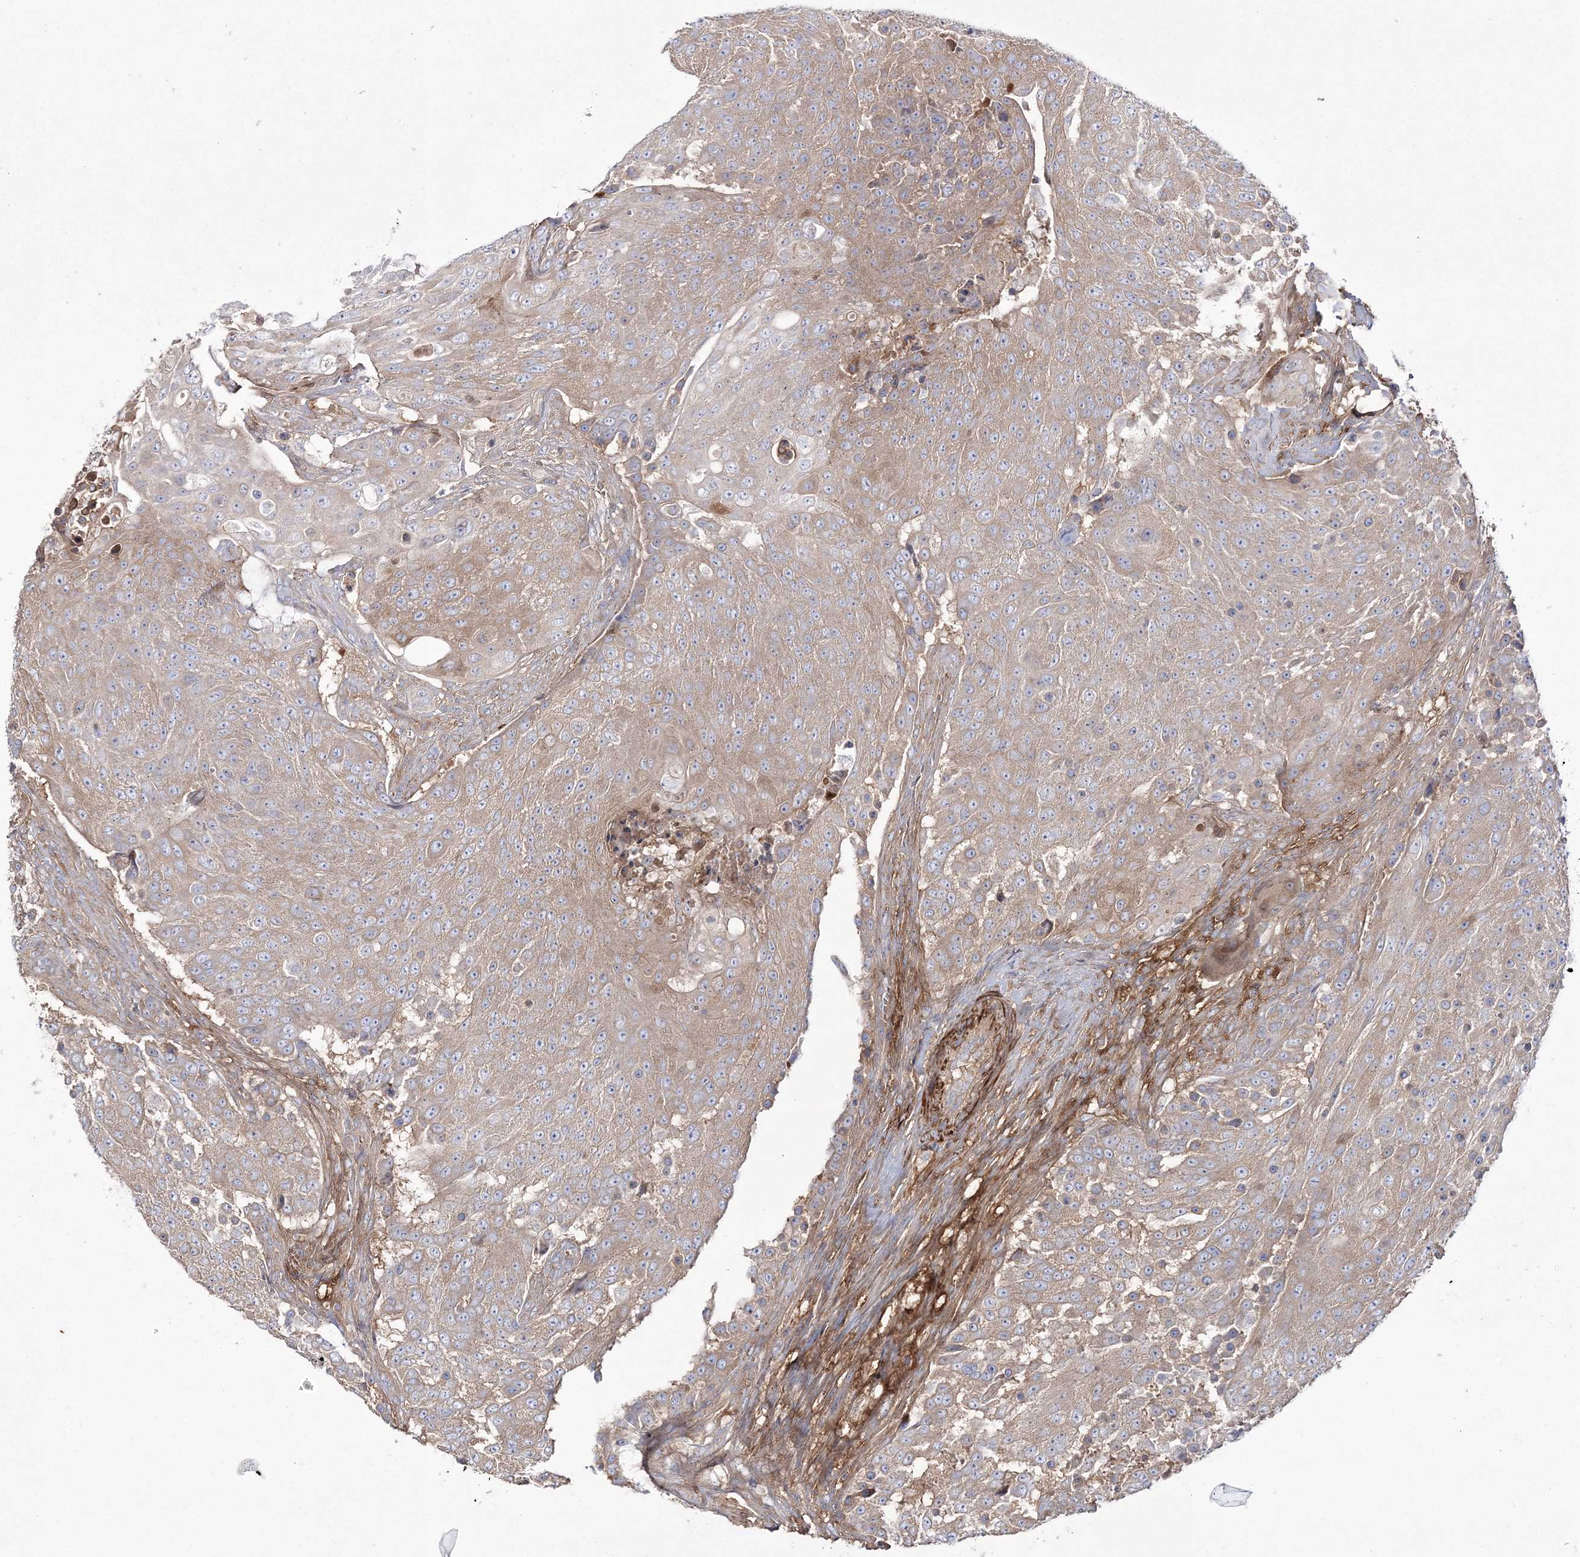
{"staining": {"intensity": "weak", "quantity": ">75%", "location": "cytoplasmic/membranous"}, "tissue": "urothelial cancer", "cell_type": "Tumor cells", "image_type": "cancer", "snomed": [{"axis": "morphology", "description": "Urothelial carcinoma, High grade"}, {"axis": "topography", "description": "Urinary bladder"}], "caption": "Protein staining of high-grade urothelial carcinoma tissue exhibits weak cytoplasmic/membranous positivity in approximately >75% of tumor cells.", "gene": "ZSWIM6", "patient": {"sex": "female", "age": 63}}